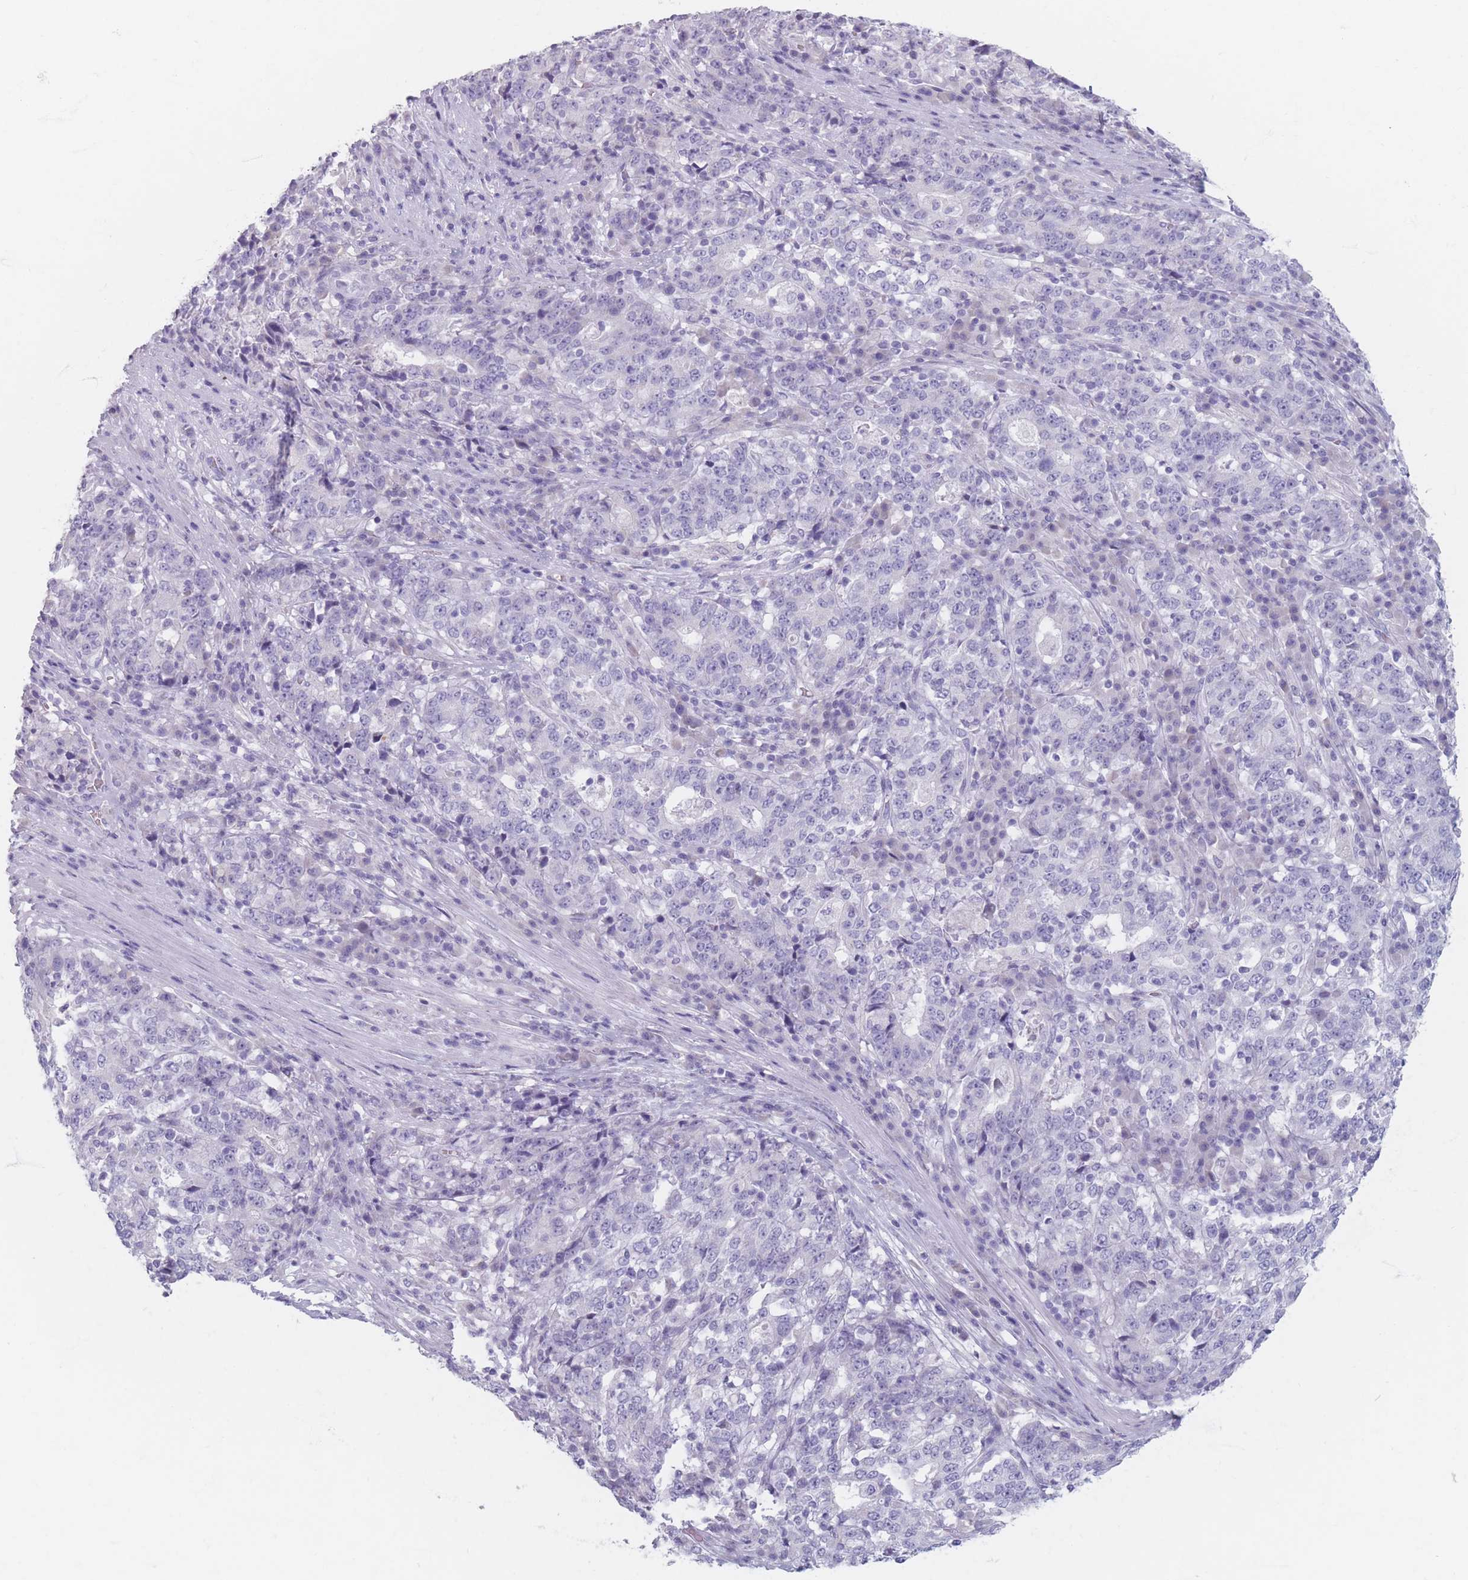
{"staining": {"intensity": "negative", "quantity": "none", "location": "none"}, "tissue": "stomach cancer", "cell_type": "Tumor cells", "image_type": "cancer", "snomed": [{"axis": "morphology", "description": "Adenocarcinoma, NOS"}, {"axis": "topography", "description": "Stomach"}], "caption": "There is no significant staining in tumor cells of stomach adenocarcinoma. Nuclei are stained in blue.", "gene": "PIGM", "patient": {"sex": "male", "age": 59}}